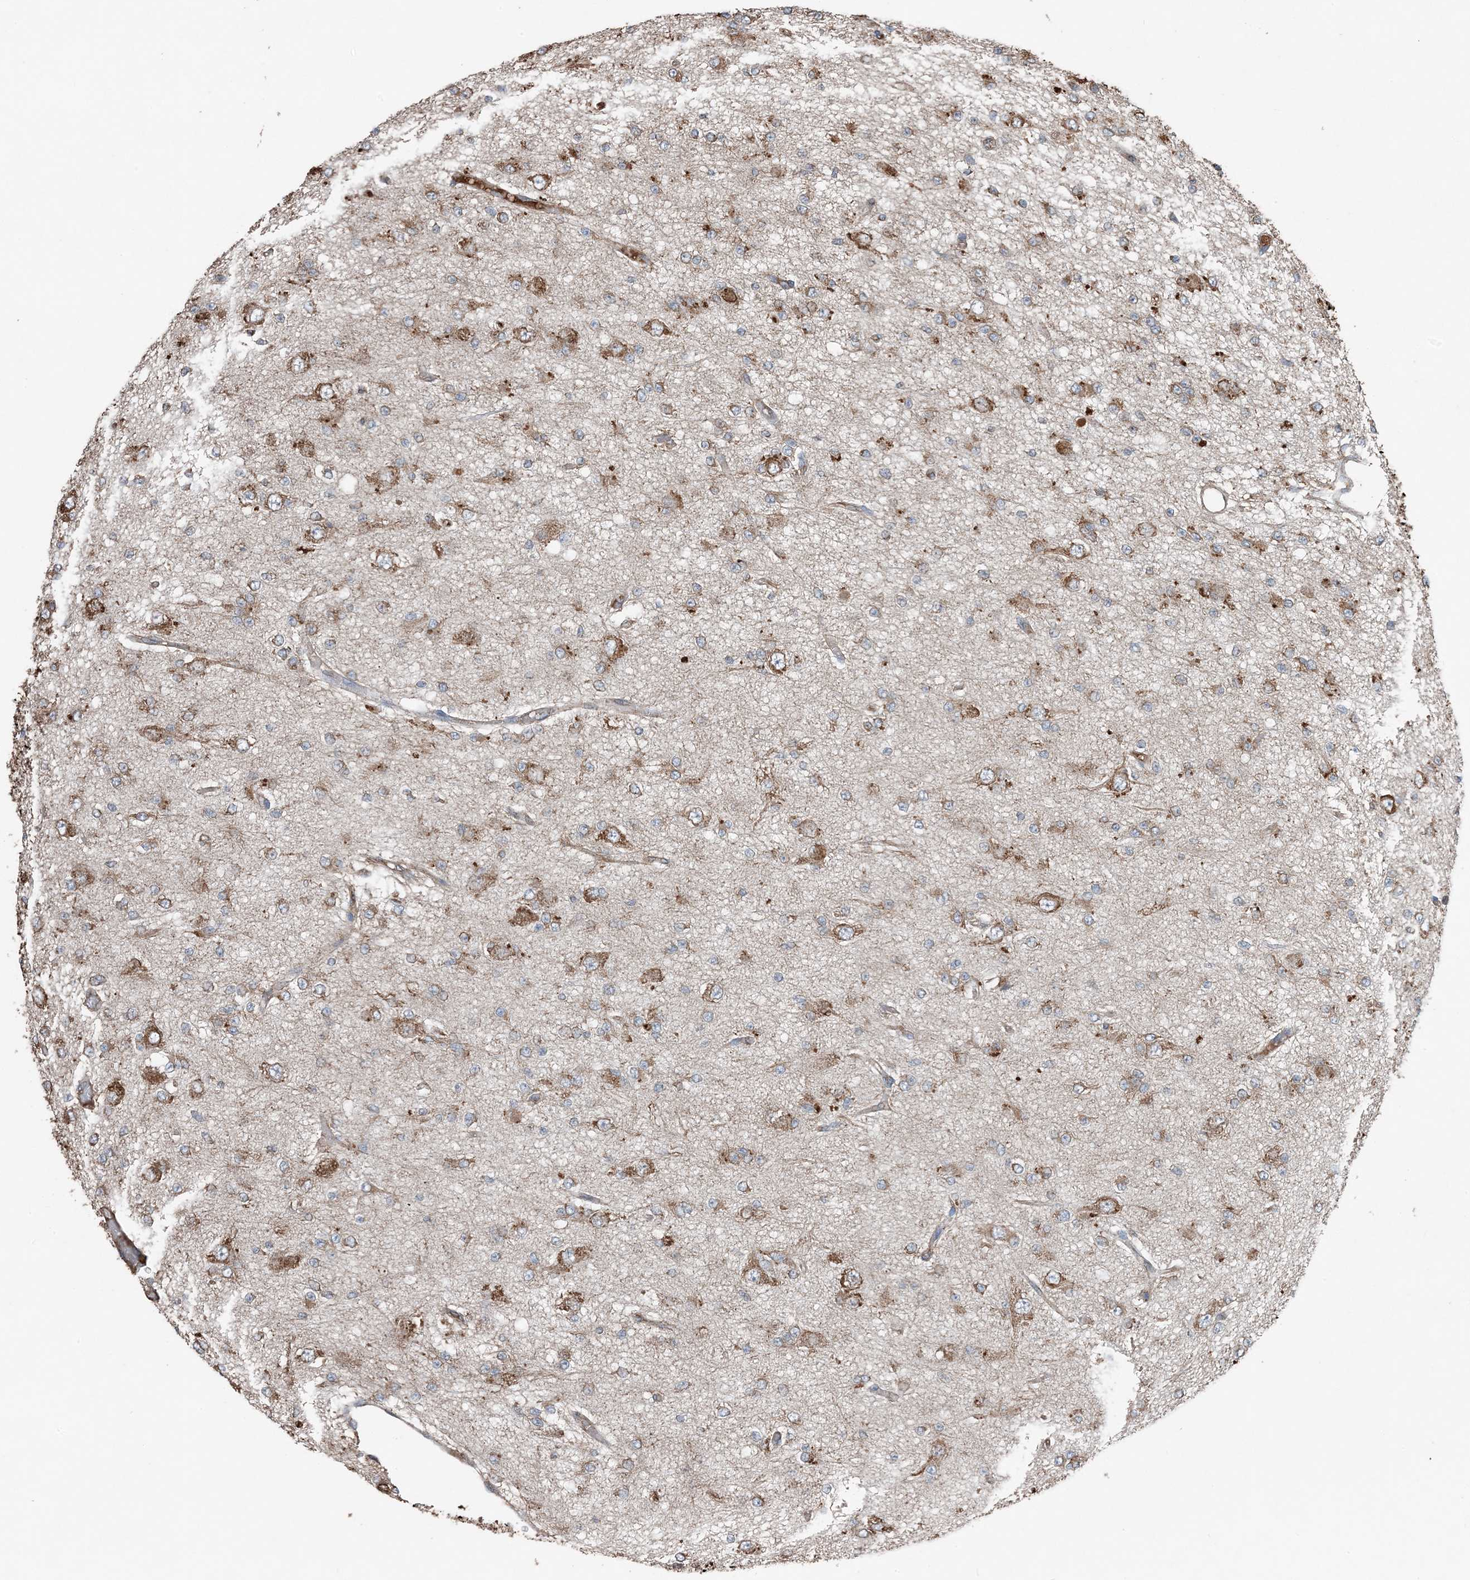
{"staining": {"intensity": "moderate", "quantity": "25%-75%", "location": "cytoplasmic/membranous"}, "tissue": "glioma", "cell_type": "Tumor cells", "image_type": "cancer", "snomed": [{"axis": "morphology", "description": "Glioma, malignant, Low grade"}, {"axis": "topography", "description": "Brain"}], "caption": "Protein expression analysis of human malignant low-grade glioma reveals moderate cytoplasmic/membranous positivity in about 25%-75% of tumor cells. The staining was performed using DAB (3,3'-diaminobenzidine), with brown indicating positive protein expression. Nuclei are stained blue with hematoxylin.", "gene": "PDIA6", "patient": {"sex": "male", "age": 38}}